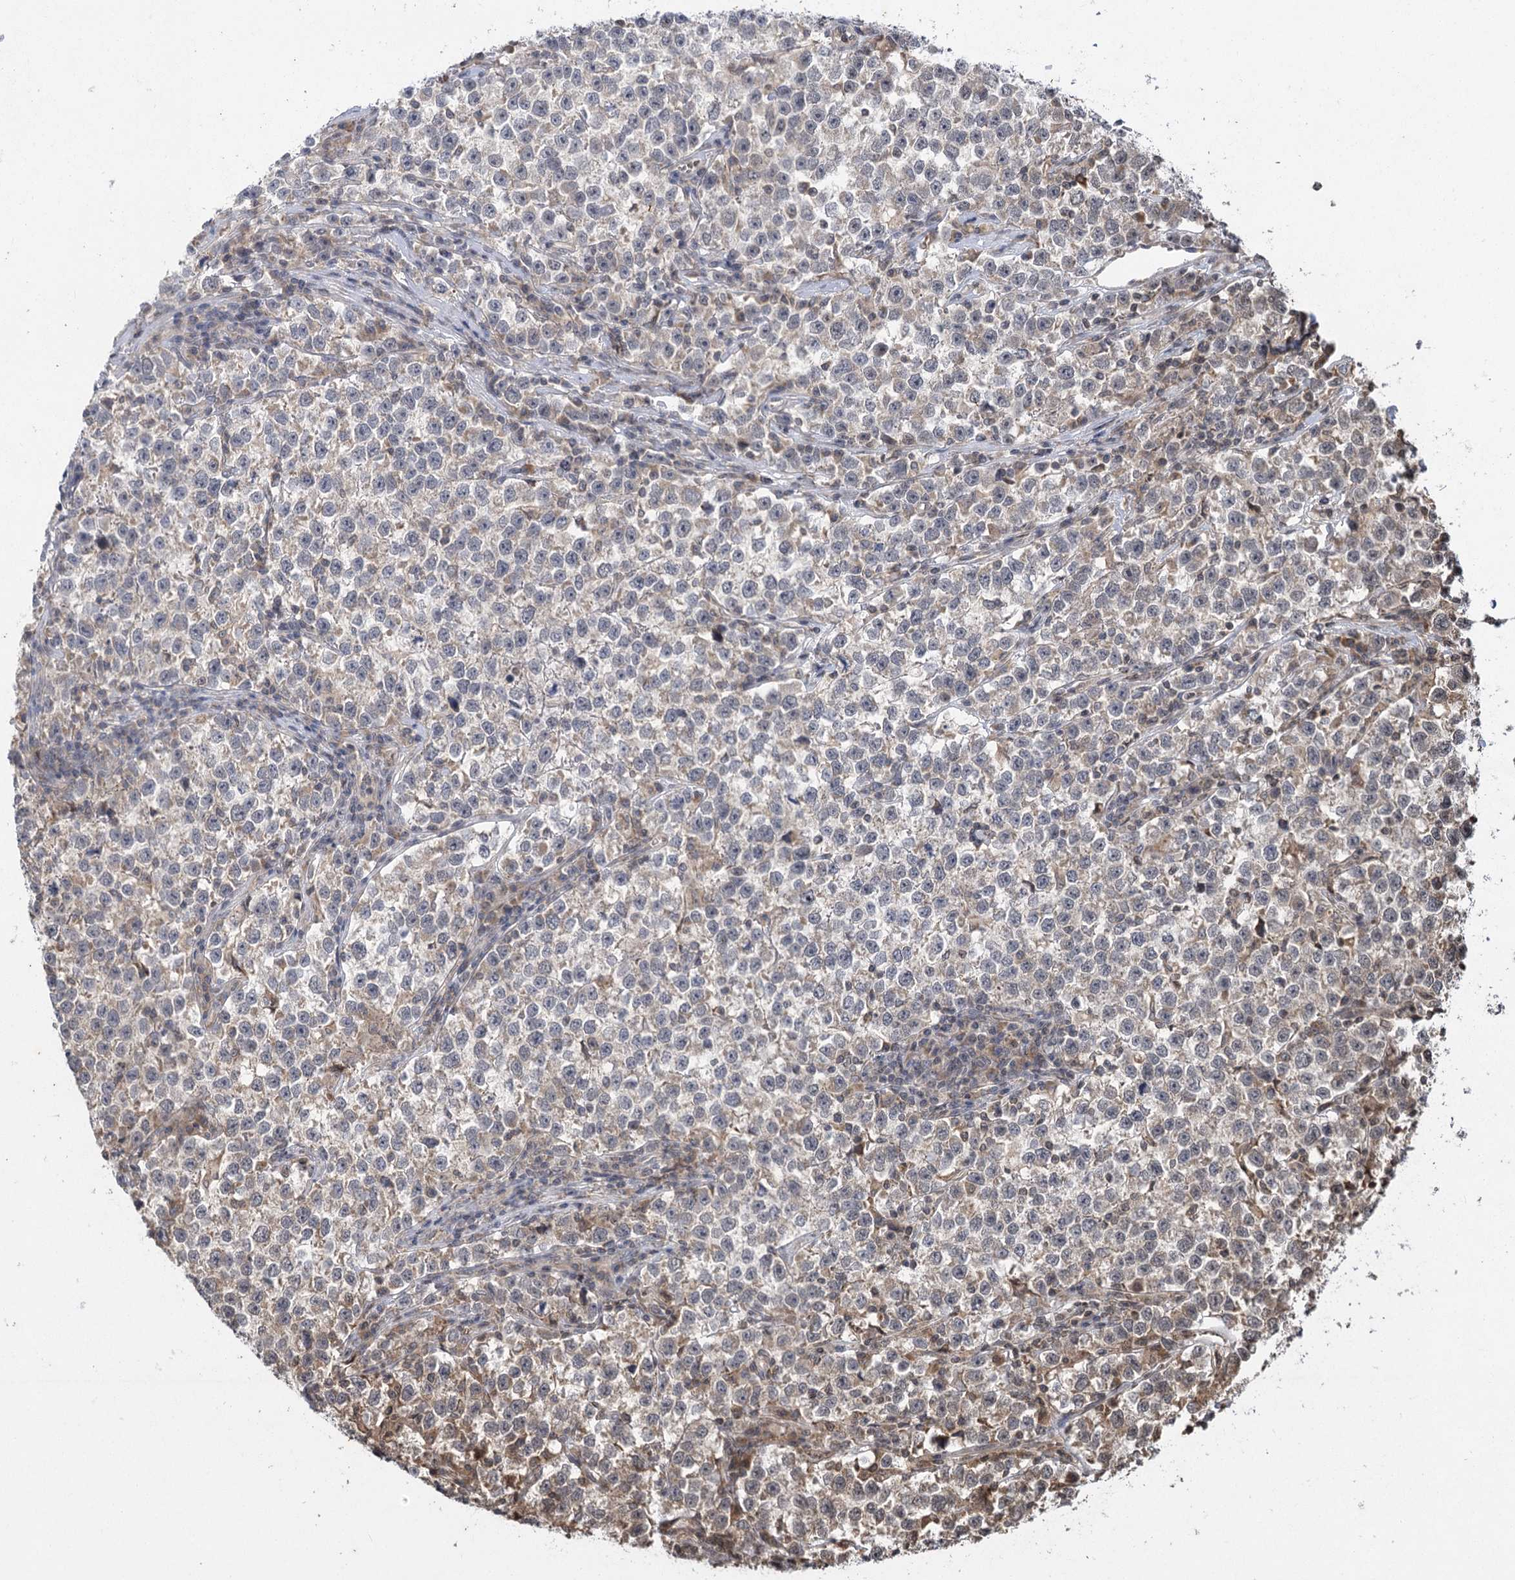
{"staining": {"intensity": "weak", "quantity": "<25%", "location": "cytoplasmic/membranous"}, "tissue": "testis cancer", "cell_type": "Tumor cells", "image_type": "cancer", "snomed": [{"axis": "morphology", "description": "Normal tissue, NOS"}, {"axis": "morphology", "description": "Seminoma, NOS"}, {"axis": "topography", "description": "Testis"}], "caption": "Immunohistochemistry (IHC) image of neoplastic tissue: human seminoma (testis) stained with DAB (3,3'-diaminobenzidine) reveals no significant protein positivity in tumor cells.", "gene": "IL11RA", "patient": {"sex": "male", "age": 43}}